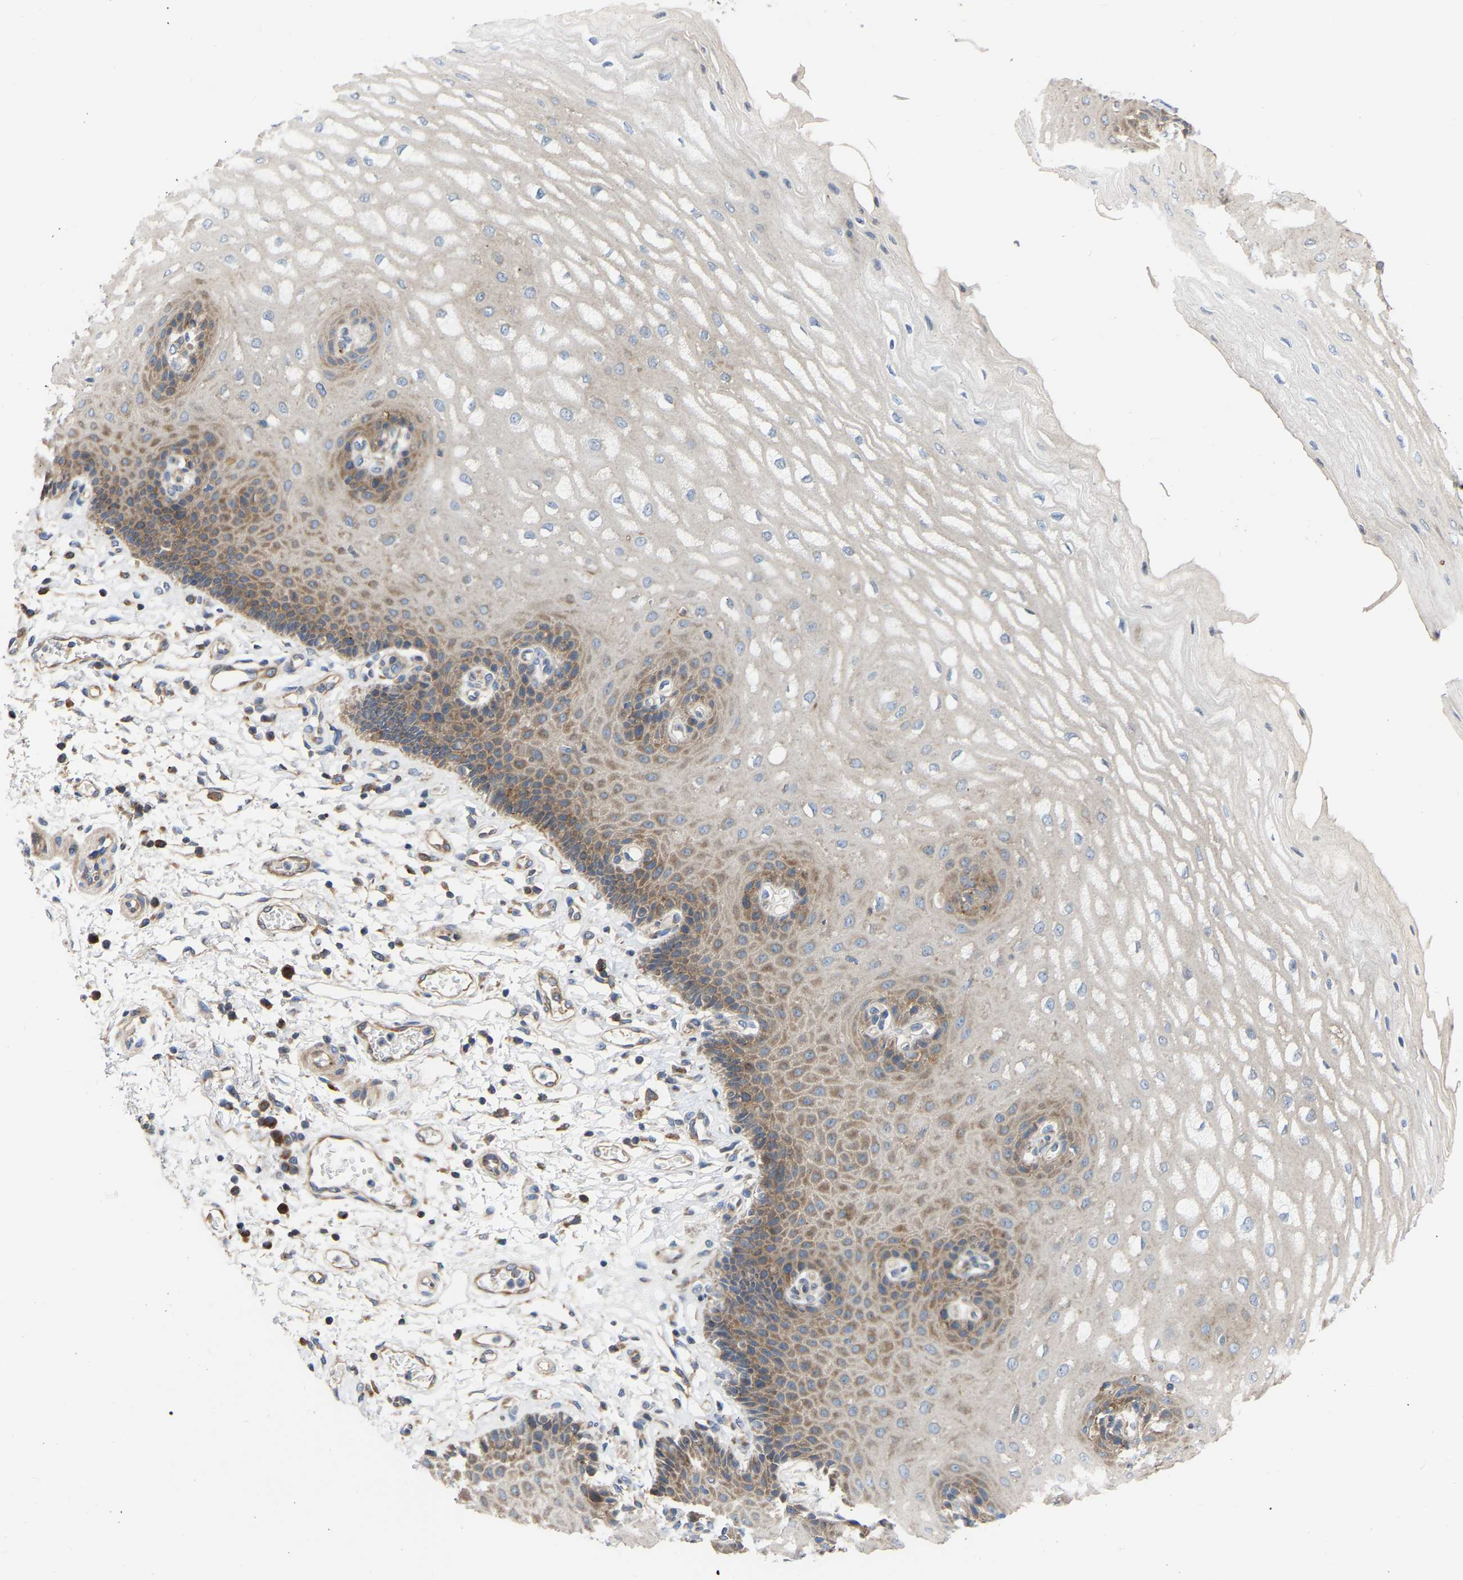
{"staining": {"intensity": "moderate", "quantity": ">75%", "location": "cytoplasmic/membranous"}, "tissue": "esophagus", "cell_type": "Squamous epithelial cells", "image_type": "normal", "snomed": [{"axis": "morphology", "description": "Normal tissue, NOS"}, {"axis": "topography", "description": "Esophagus"}], "caption": "Protein analysis of normal esophagus shows moderate cytoplasmic/membranous expression in about >75% of squamous epithelial cells.", "gene": "GCN1", "patient": {"sex": "male", "age": 54}}